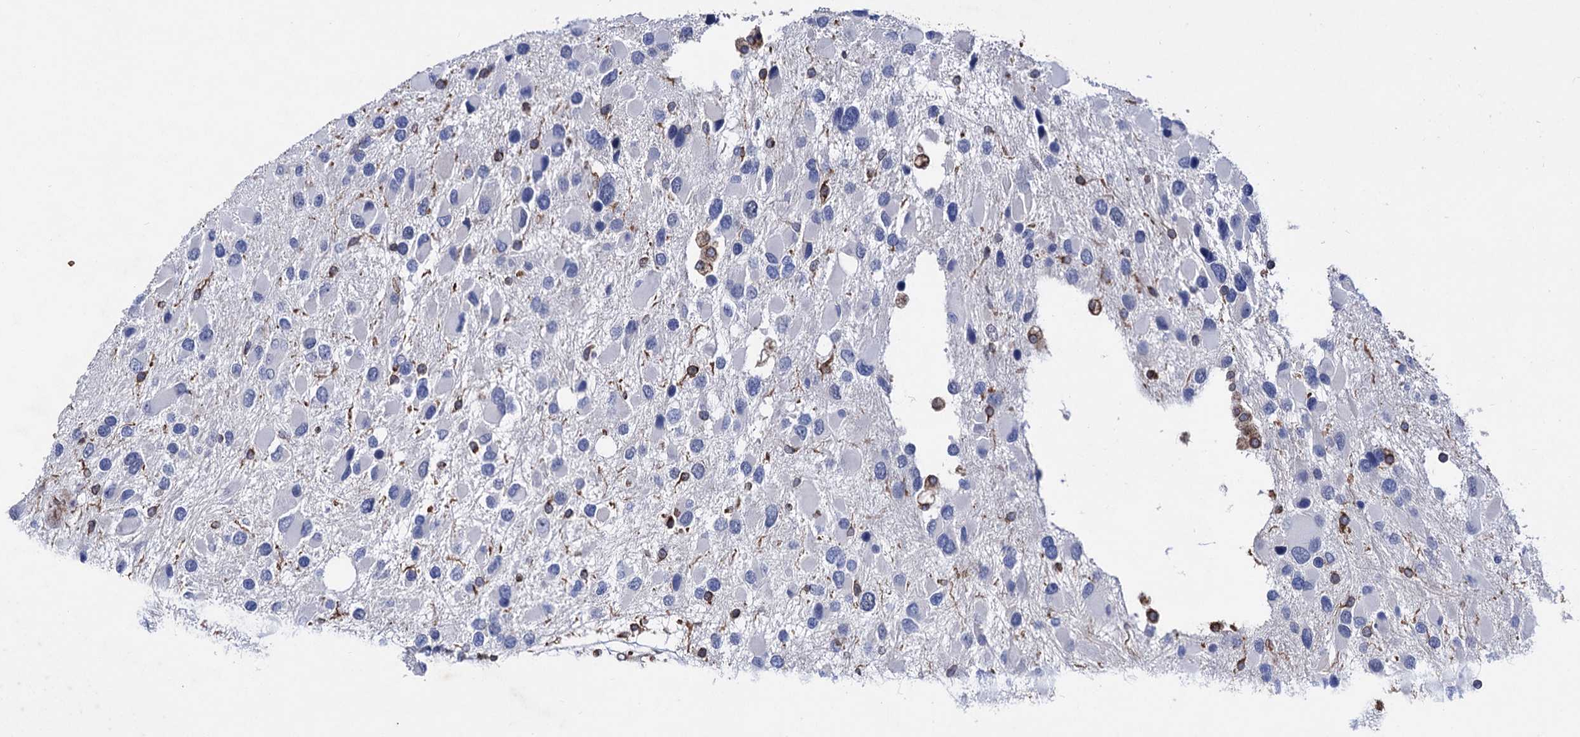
{"staining": {"intensity": "negative", "quantity": "none", "location": "none"}, "tissue": "glioma", "cell_type": "Tumor cells", "image_type": "cancer", "snomed": [{"axis": "morphology", "description": "Glioma, malignant, High grade"}, {"axis": "topography", "description": "Brain"}], "caption": "Glioma was stained to show a protein in brown. There is no significant expression in tumor cells.", "gene": "STING1", "patient": {"sex": "male", "age": 53}}